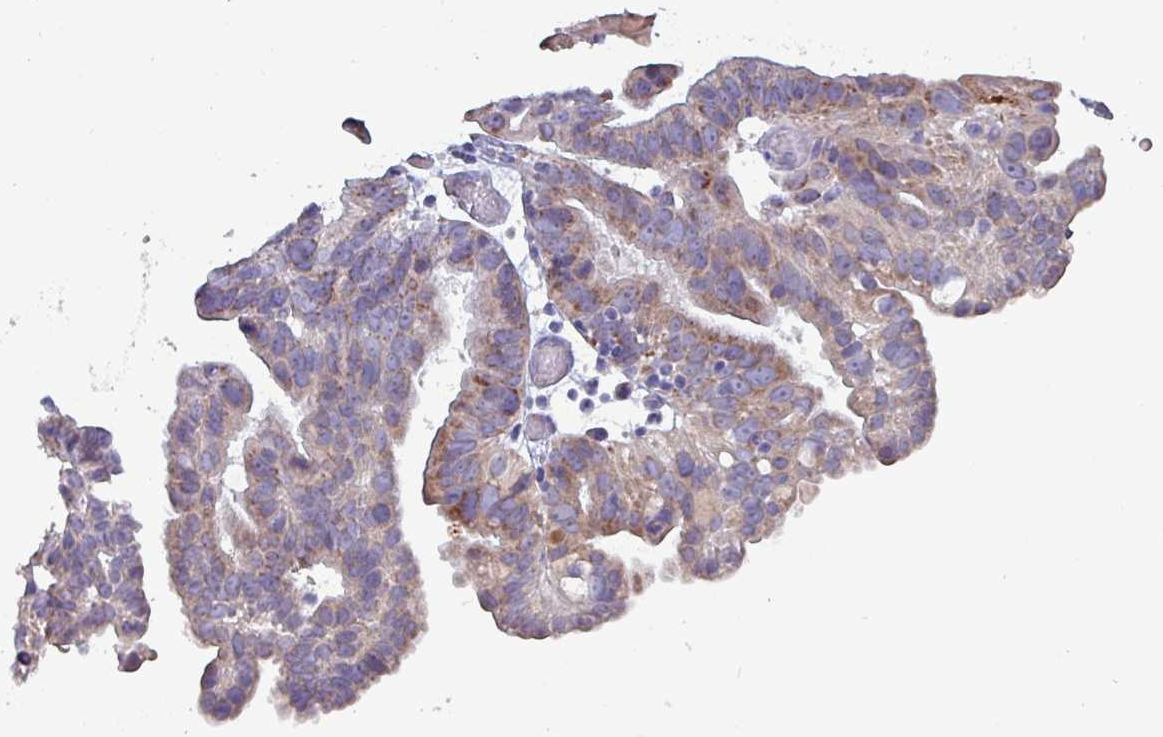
{"staining": {"intensity": "moderate", "quantity": "25%-75%", "location": "cytoplasmic/membranous"}, "tissue": "ovarian cancer", "cell_type": "Tumor cells", "image_type": "cancer", "snomed": [{"axis": "morphology", "description": "Cystadenocarcinoma, serous, NOS"}, {"axis": "topography", "description": "Ovary"}], "caption": "IHC staining of ovarian cancer, which reveals medium levels of moderate cytoplasmic/membranous expression in about 25%-75% of tumor cells indicating moderate cytoplasmic/membranous protein staining. The staining was performed using DAB (brown) for protein detection and nuclei were counterstained in hematoxylin (blue).", "gene": "HSD3B7", "patient": {"sex": "female", "age": 56}}